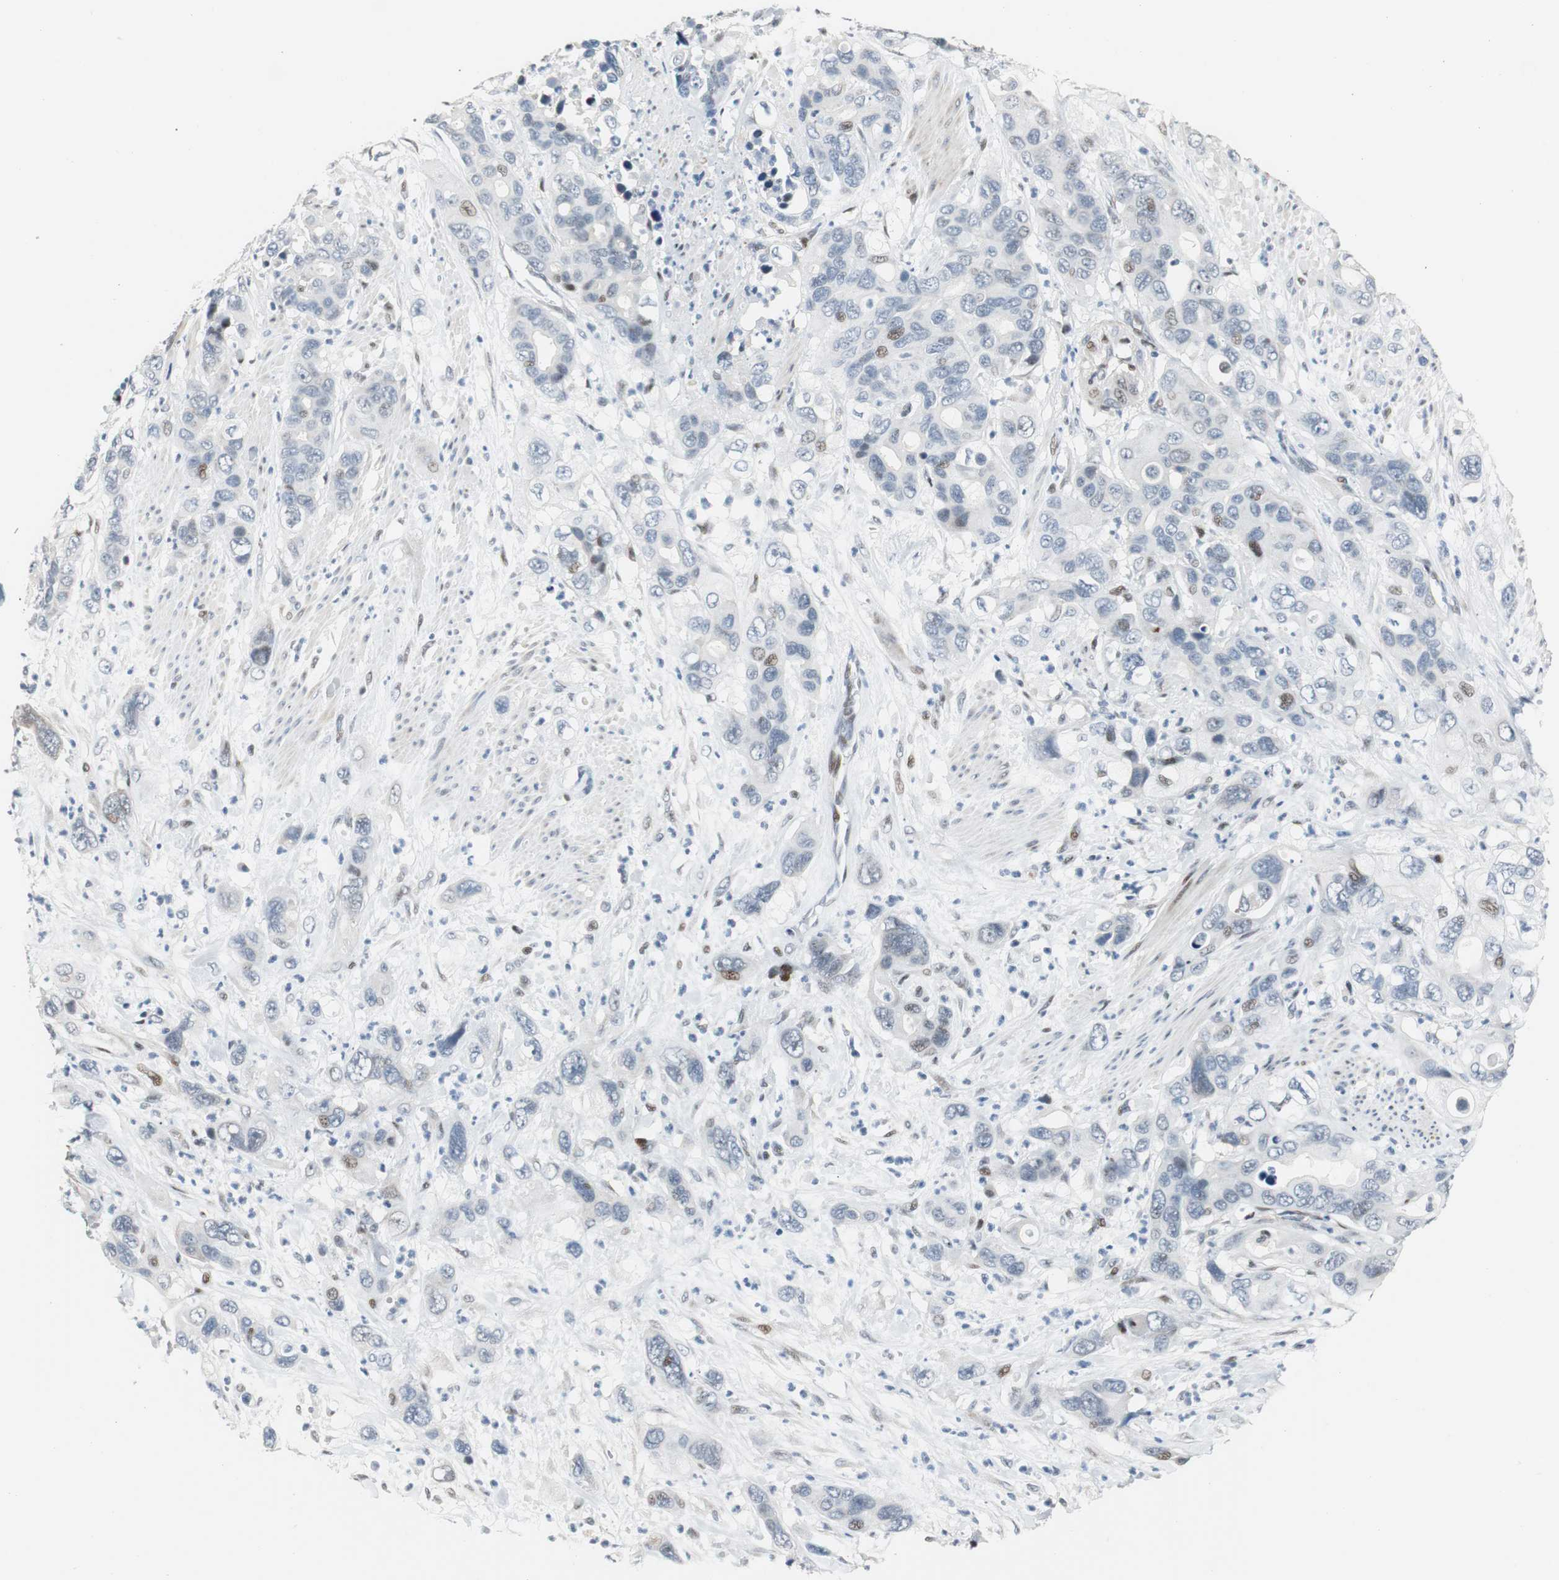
{"staining": {"intensity": "weak", "quantity": "<25%", "location": "nuclear"}, "tissue": "pancreatic cancer", "cell_type": "Tumor cells", "image_type": "cancer", "snomed": [{"axis": "morphology", "description": "Adenocarcinoma, NOS"}, {"axis": "topography", "description": "Pancreas"}], "caption": "A micrograph of pancreatic cancer (adenocarcinoma) stained for a protein shows no brown staining in tumor cells.", "gene": "RAD1", "patient": {"sex": "female", "age": 71}}